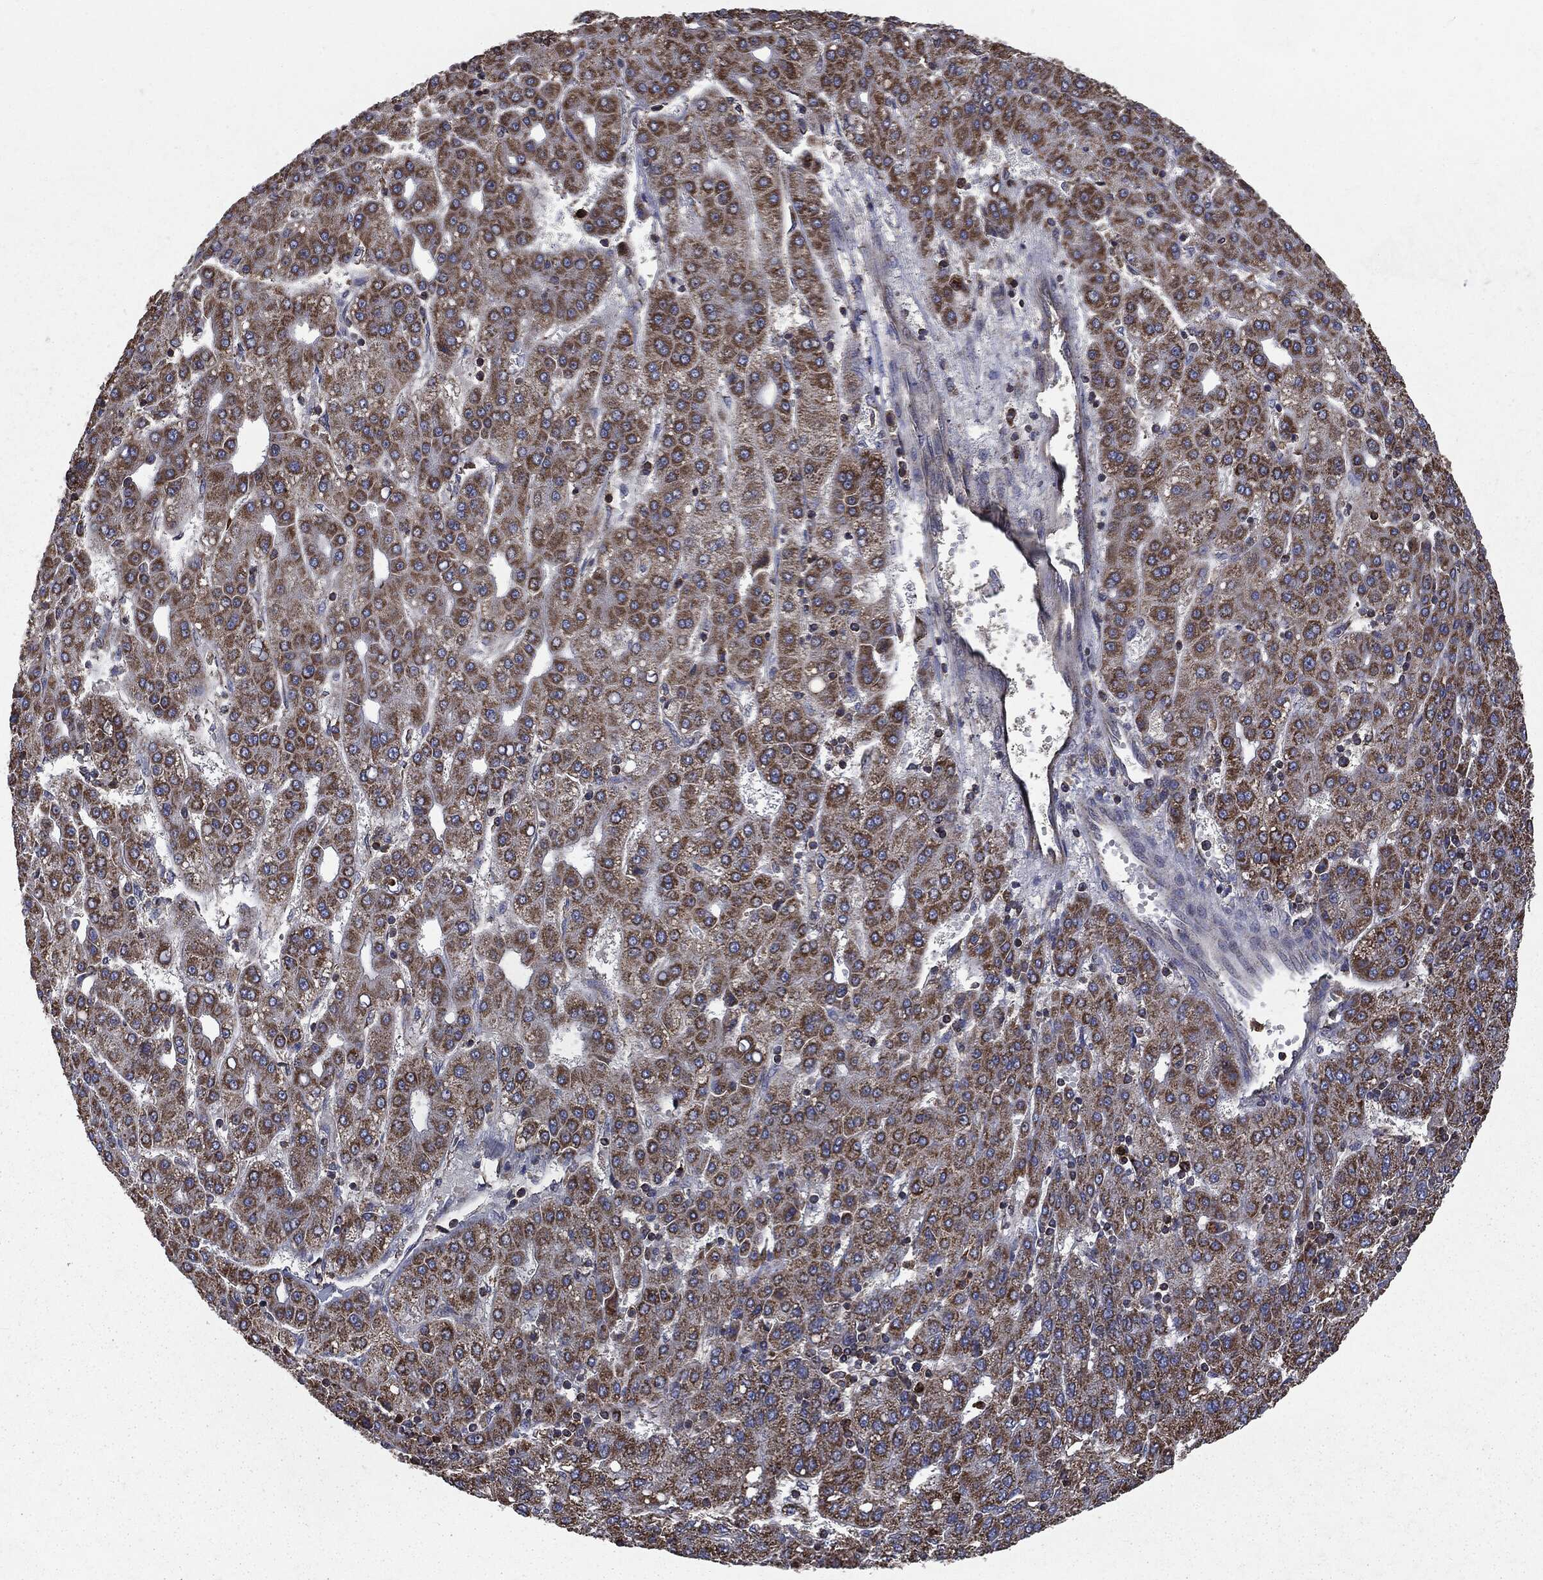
{"staining": {"intensity": "moderate", "quantity": ">75%", "location": "cytoplasmic/membranous"}, "tissue": "liver cancer", "cell_type": "Tumor cells", "image_type": "cancer", "snomed": [{"axis": "morphology", "description": "Carcinoma, Hepatocellular, NOS"}, {"axis": "topography", "description": "Liver"}], "caption": "A brown stain labels moderate cytoplasmic/membranous staining of a protein in hepatocellular carcinoma (liver) tumor cells. Nuclei are stained in blue.", "gene": "MAPK6", "patient": {"sex": "male", "age": 65}}